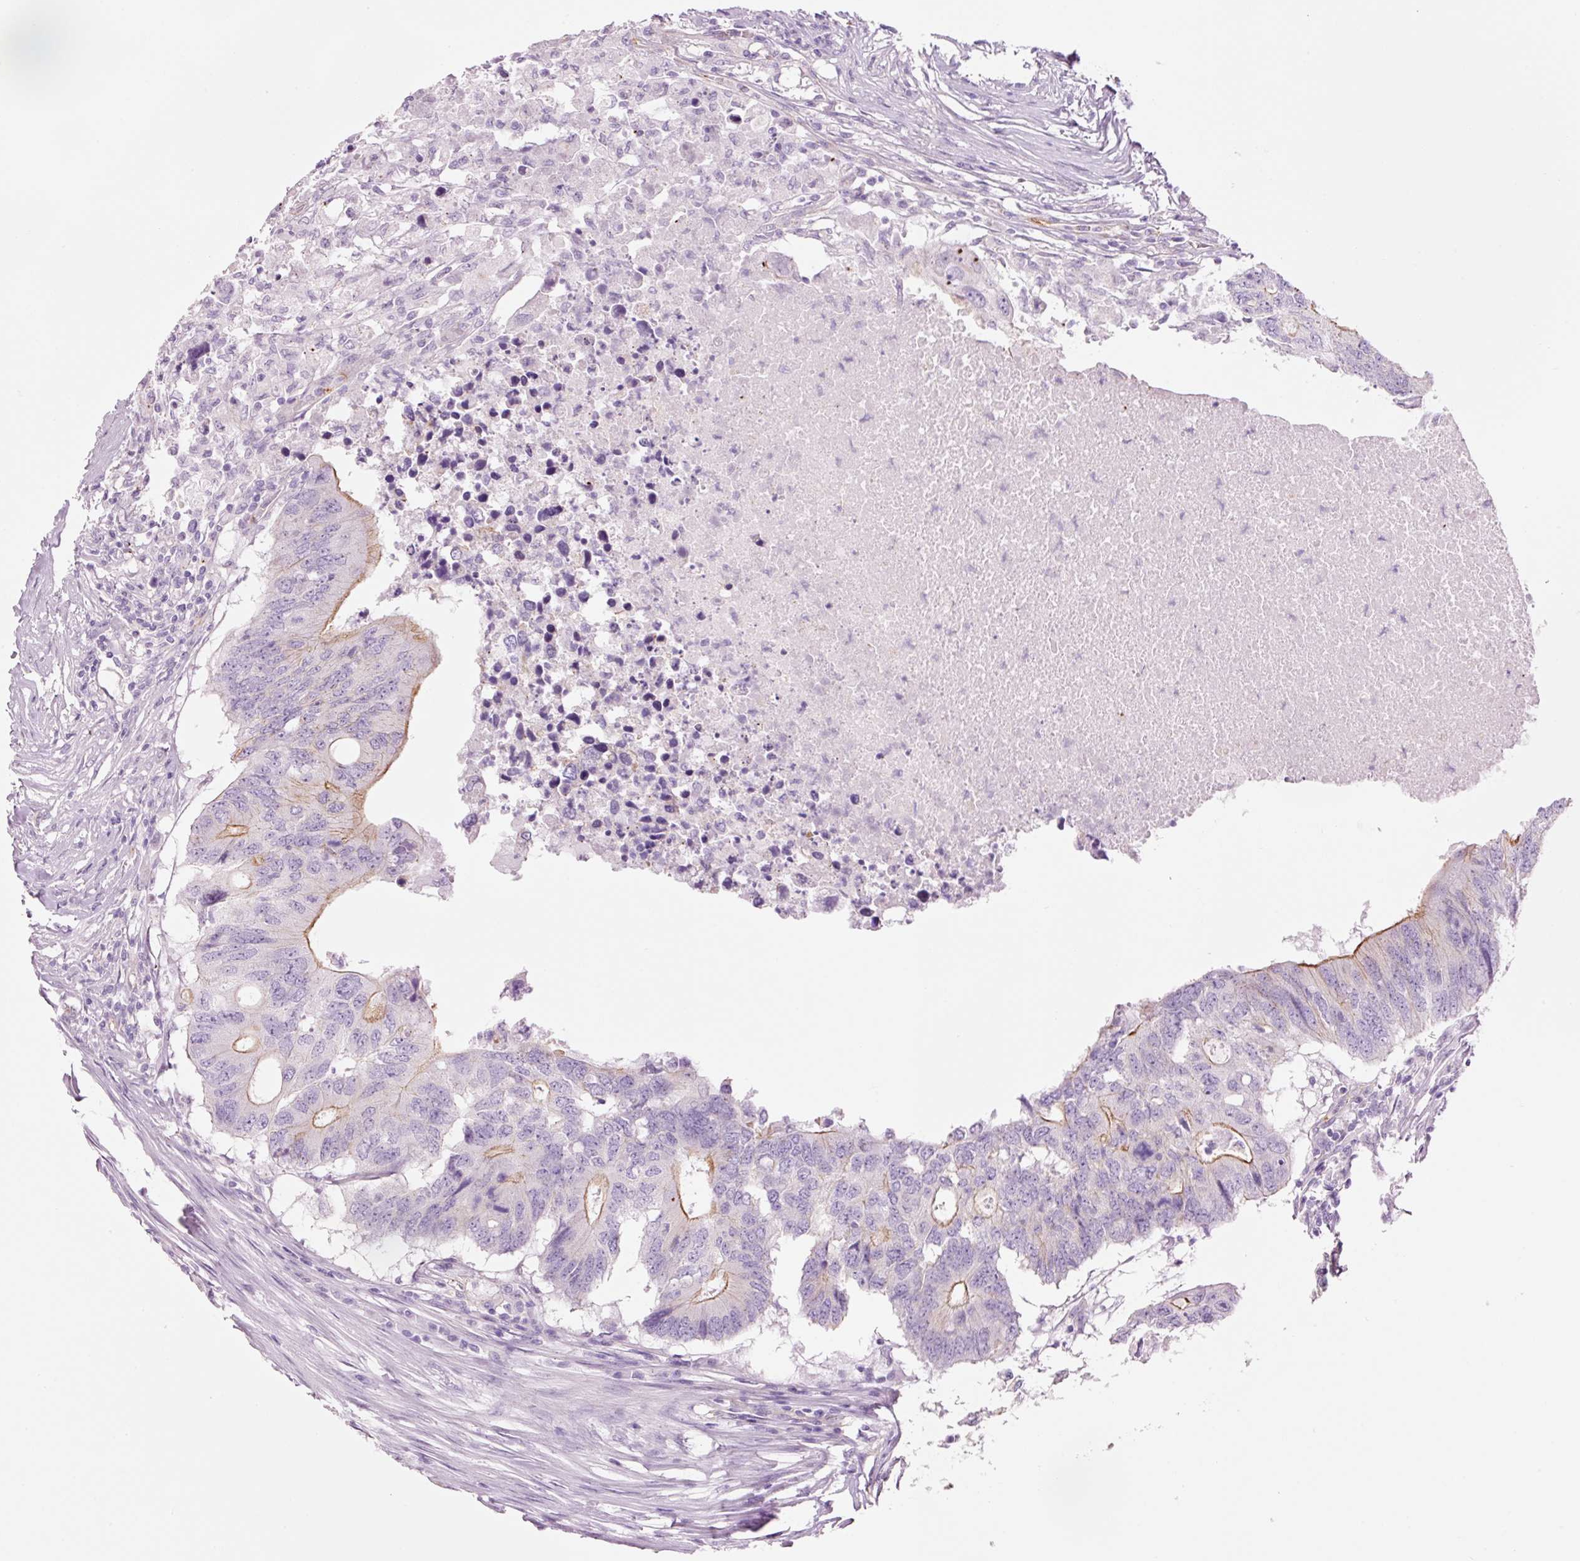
{"staining": {"intensity": "moderate", "quantity": "<25%", "location": "cytoplasmic/membranous"}, "tissue": "colorectal cancer", "cell_type": "Tumor cells", "image_type": "cancer", "snomed": [{"axis": "morphology", "description": "Adenocarcinoma, NOS"}, {"axis": "topography", "description": "Colon"}], "caption": "Immunohistochemical staining of colorectal cancer (adenocarcinoma) shows moderate cytoplasmic/membranous protein staining in about <25% of tumor cells. (IHC, brightfield microscopy, high magnification).", "gene": "HSPA4L", "patient": {"sex": "male", "age": 71}}